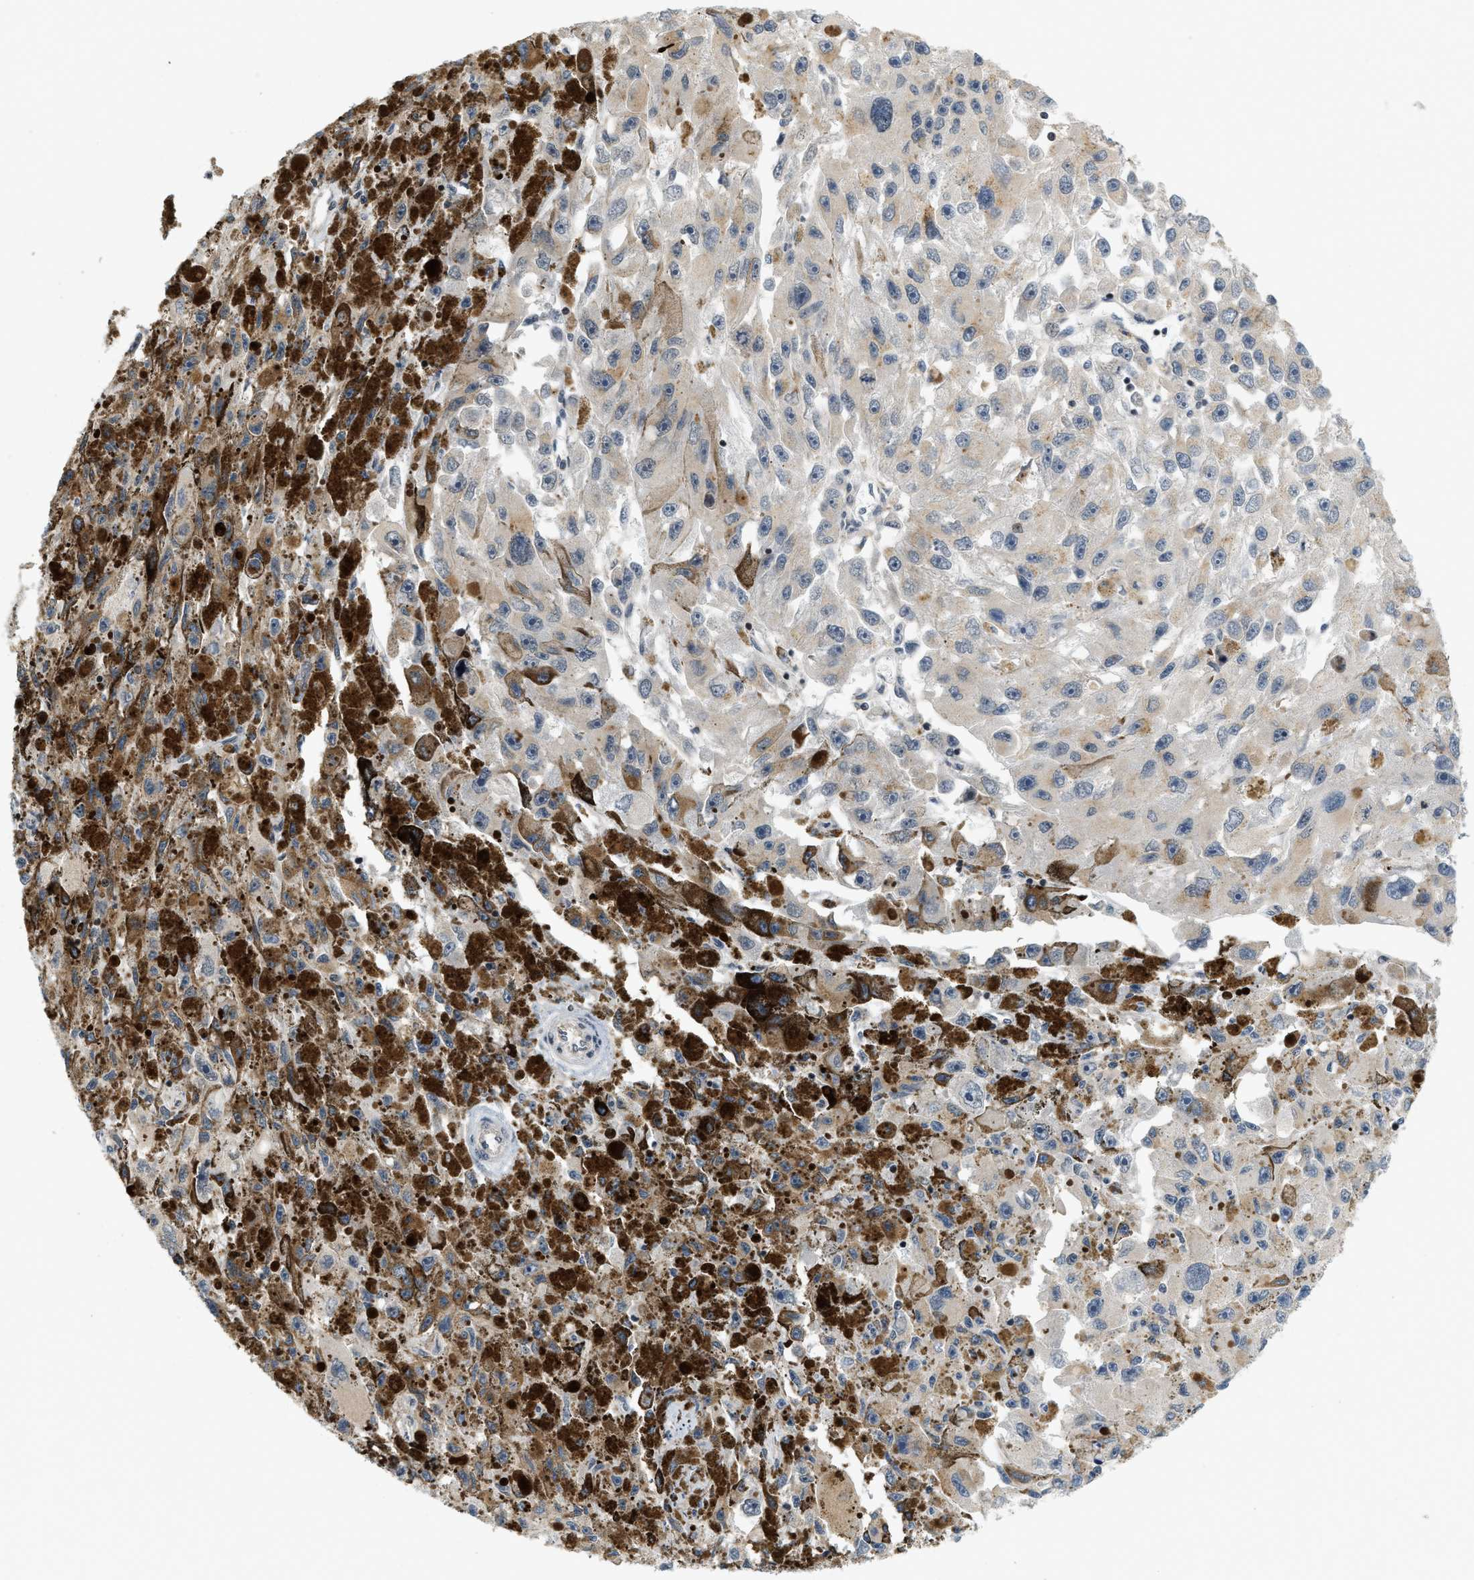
{"staining": {"intensity": "moderate", "quantity": ">75%", "location": "cytoplasmic/membranous"}, "tissue": "melanoma", "cell_type": "Tumor cells", "image_type": "cancer", "snomed": [{"axis": "morphology", "description": "Malignant melanoma, NOS"}, {"axis": "topography", "description": "Skin"}], "caption": "Human melanoma stained for a protein (brown) displays moderate cytoplasmic/membranous positive staining in approximately >75% of tumor cells.", "gene": "KMT2A", "patient": {"sex": "female", "age": 104}}